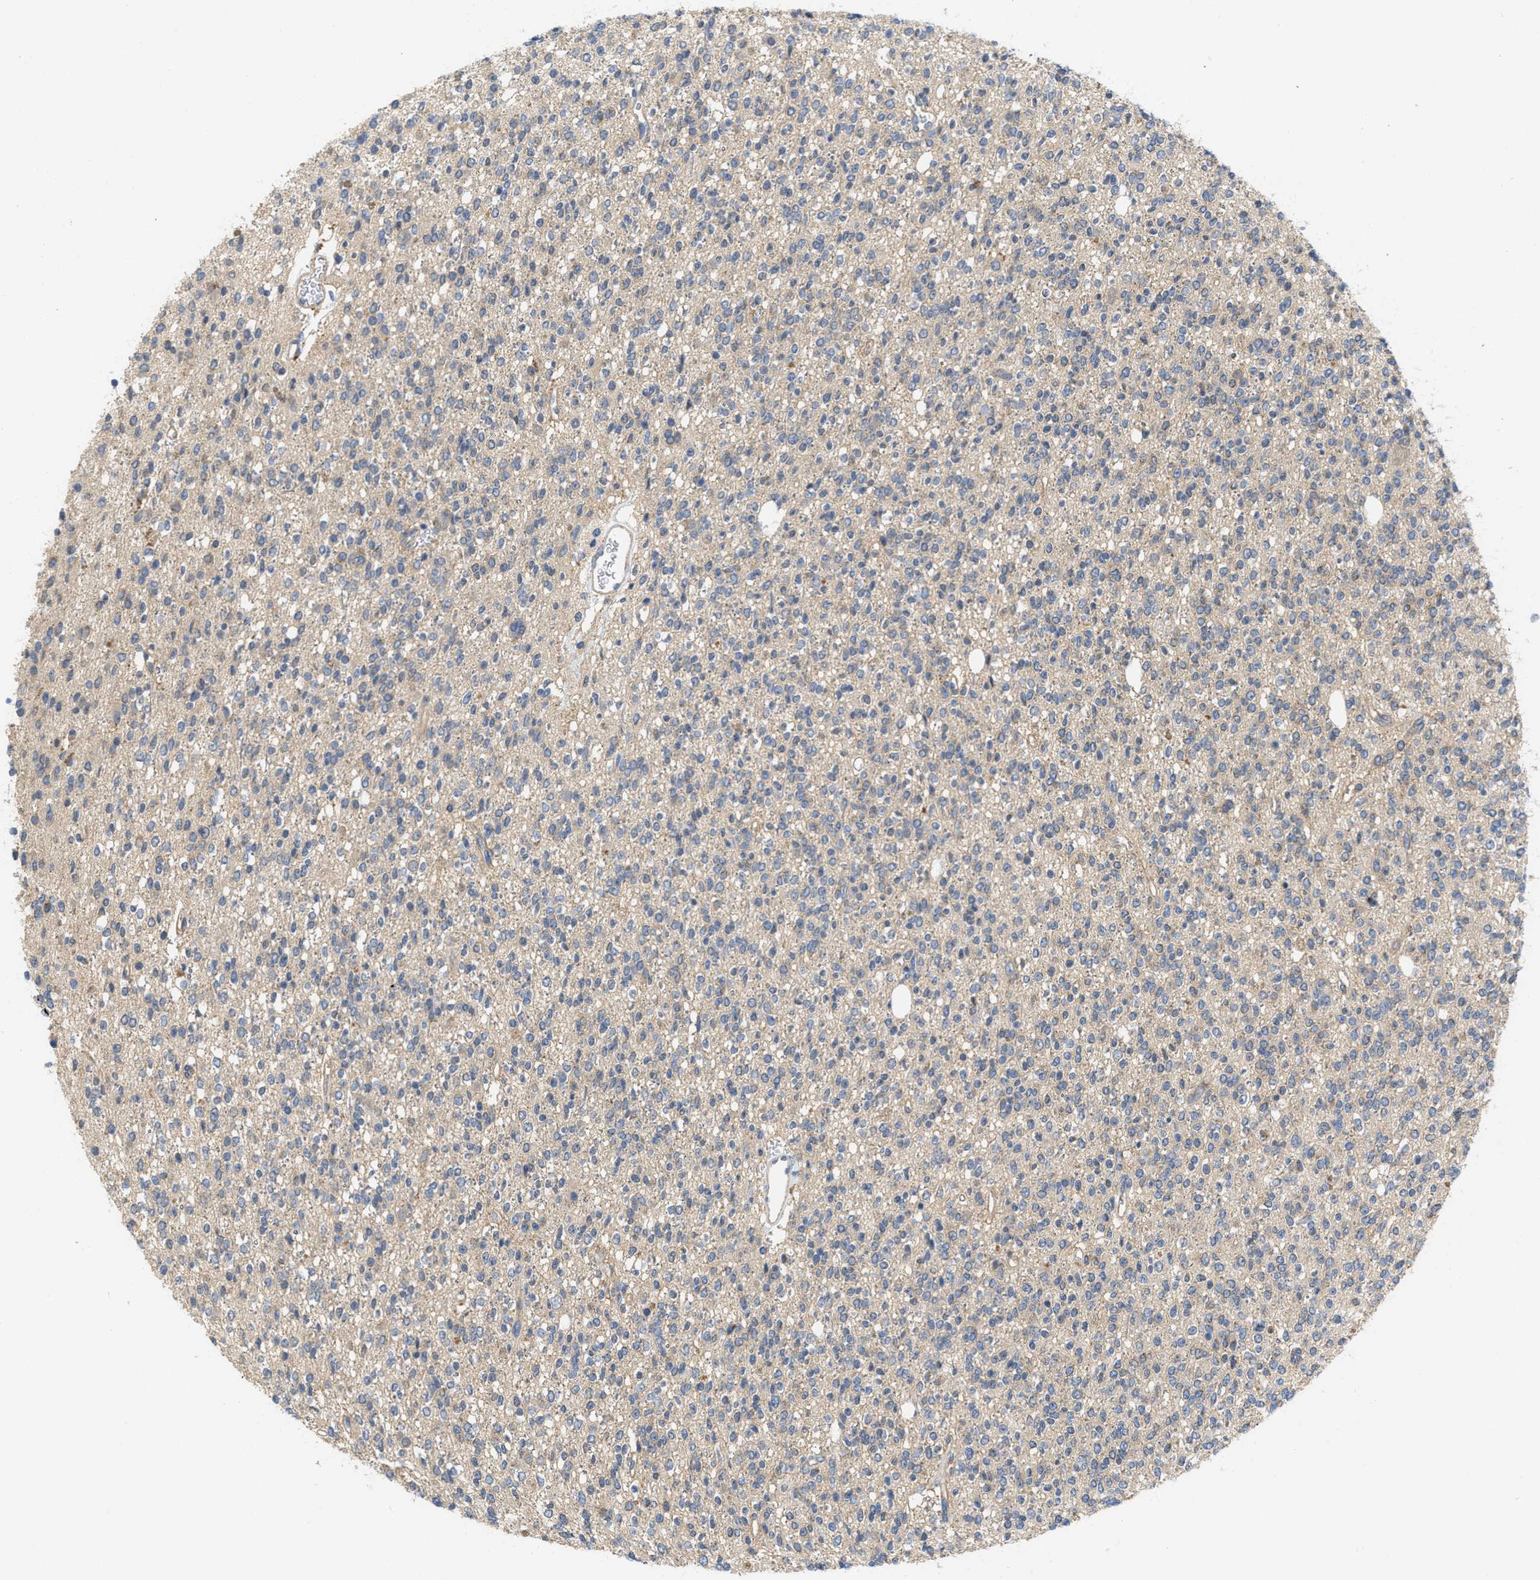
{"staining": {"intensity": "weak", "quantity": "<25%", "location": "cytoplasmic/membranous"}, "tissue": "glioma", "cell_type": "Tumor cells", "image_type": "cancer", "snomed": [{"axis": "morphology", "description": "Glioma, malignant, High grade"}, {"axis": "topography", "description": "Brain"}], "caption": "High power microscopy photomicrograph of an immunohistochemistry histopathology image of glioma, revealing no significant positivity in tumor cells.", "gene": "RNF216", "patient": {"sex": "male", "age": 34}}